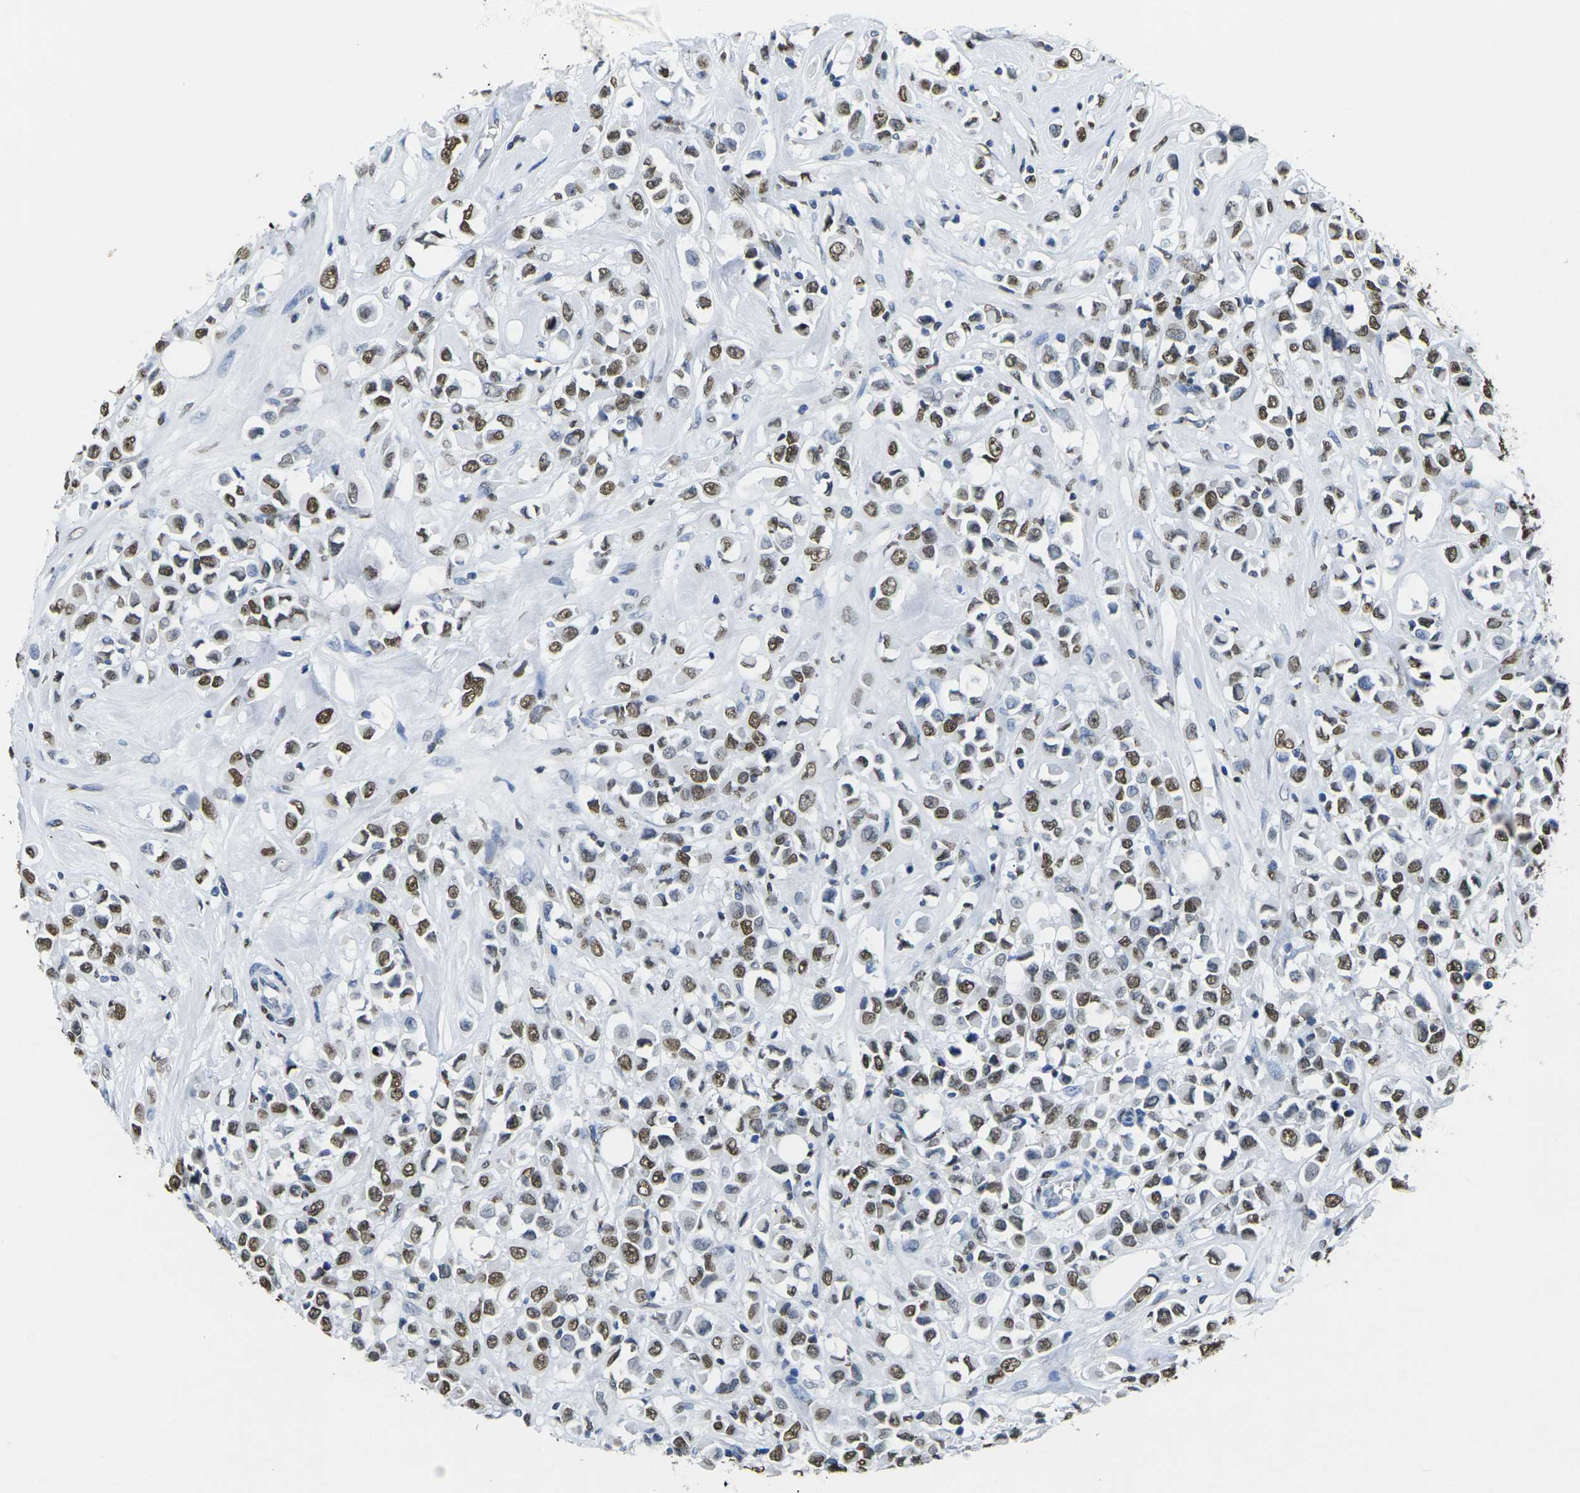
{"staining": {"intensity": "strong", "quantity": ">75%", "location": "nuclear"}, "tissue": "breast cancer", "cell_type": "Tumor cells", "image_type": "cancer", "snomed": [{"axis": "morphology", "description": "Duct carcinoma"}, {"axis": "topography", "description": "Breast"}], "caption": "This is an image of immunohistochemistry (IHC) staining of breast infiltrating ductal carcinoma, which shows strong staining in the nuclear of tumor cells.", "gene": "DRAXIN", "patient": {"sex": "female", "age": 61}}